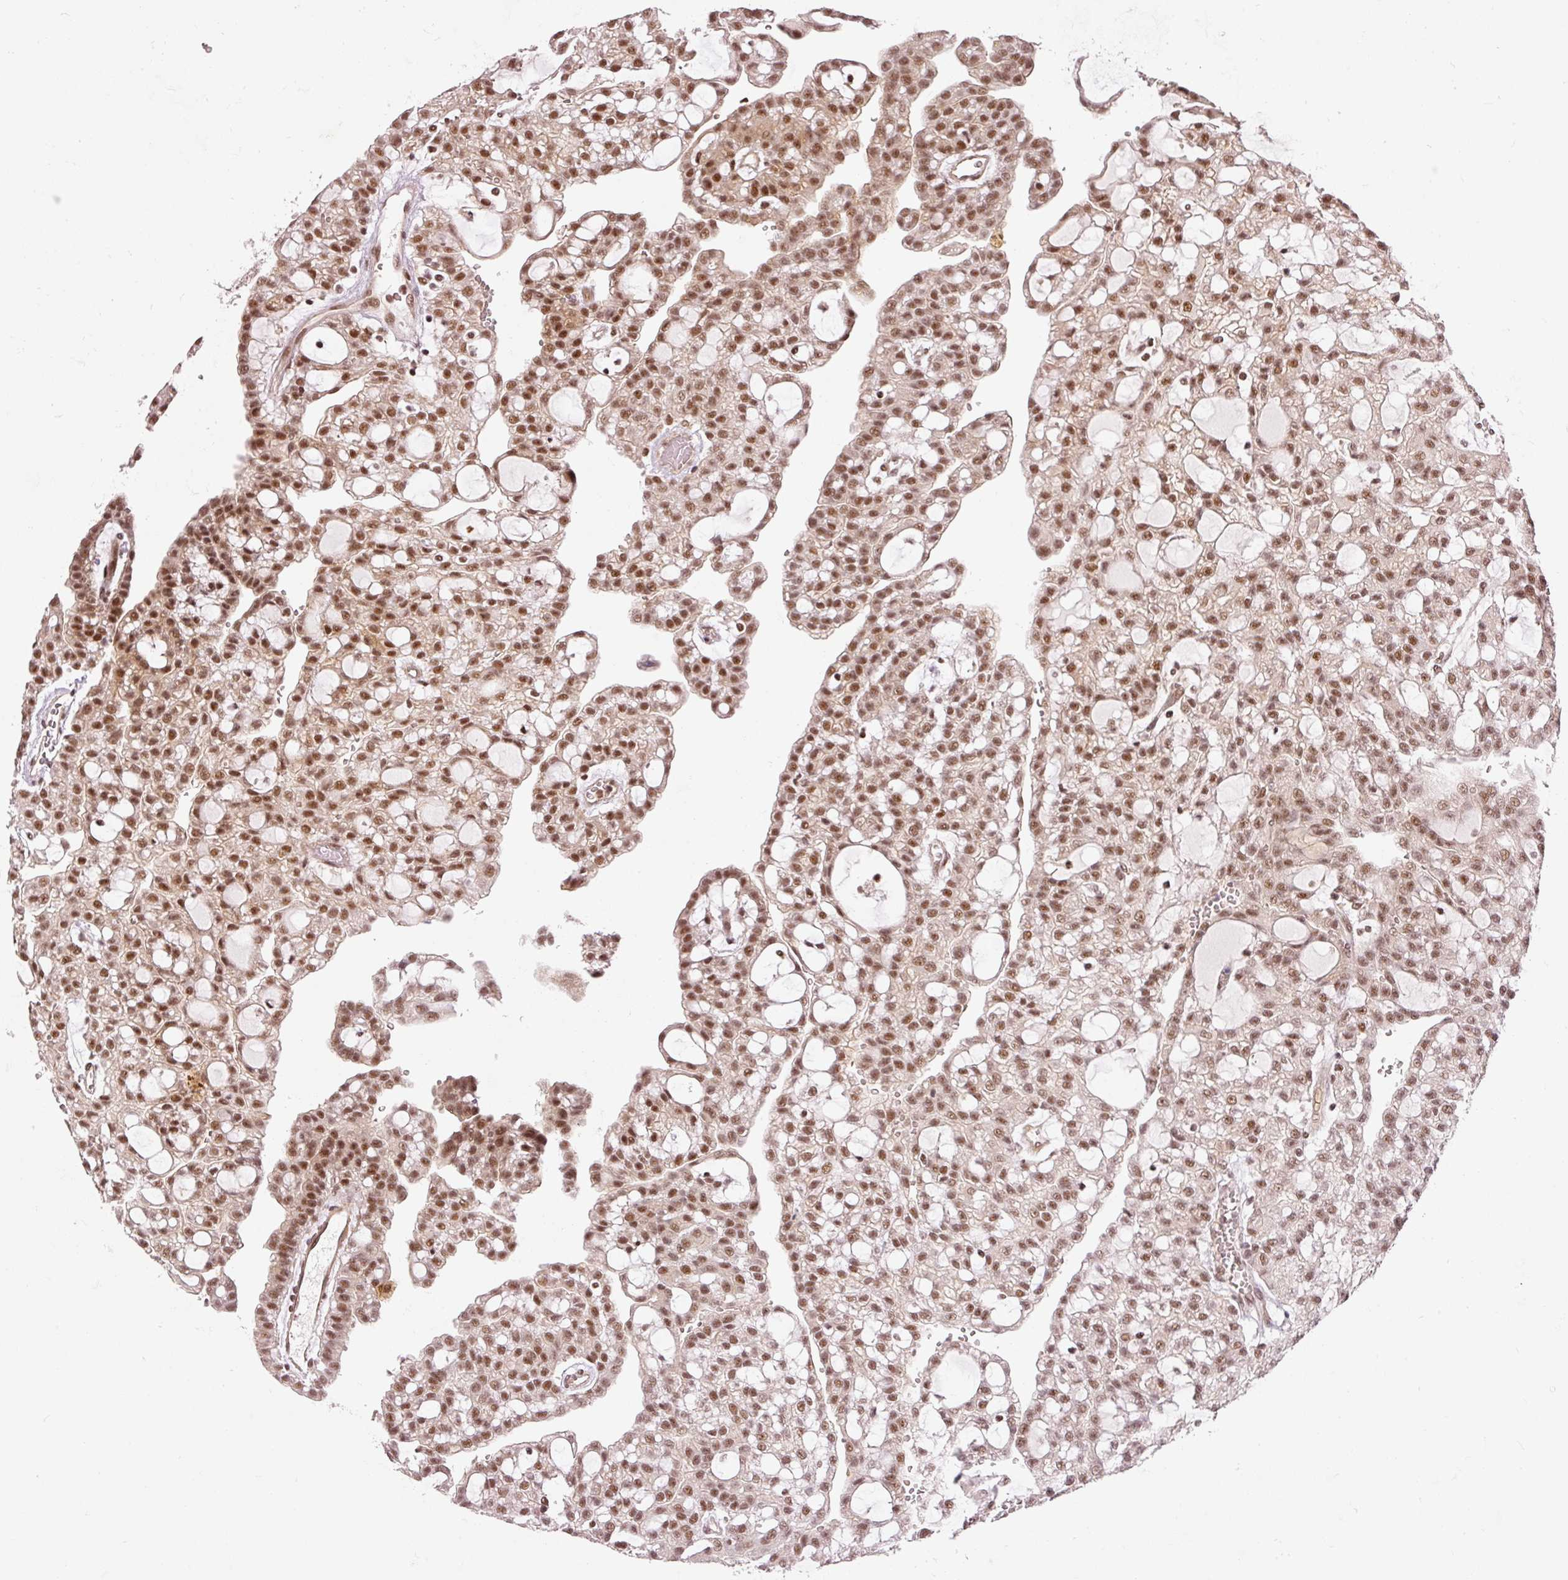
{"staining": {"intensity": "moderate", "quantity": "25%-75%", "location": "nuclear"}, "tissue": "renal cancer", "cell_type": "Tumor cells", "image_type": "cancer", "snomed": [{"axis": "morphology", "description": "Adenocarcinoma, NOS"}, {"axis": "topography", "description": "Kidney"}], "caption": "Renal cancer stained with a protein marker demonstrates moderate staining in tumor cells.", "gene": "THOC6", "patient": {"sex": "male", "age": 63}}